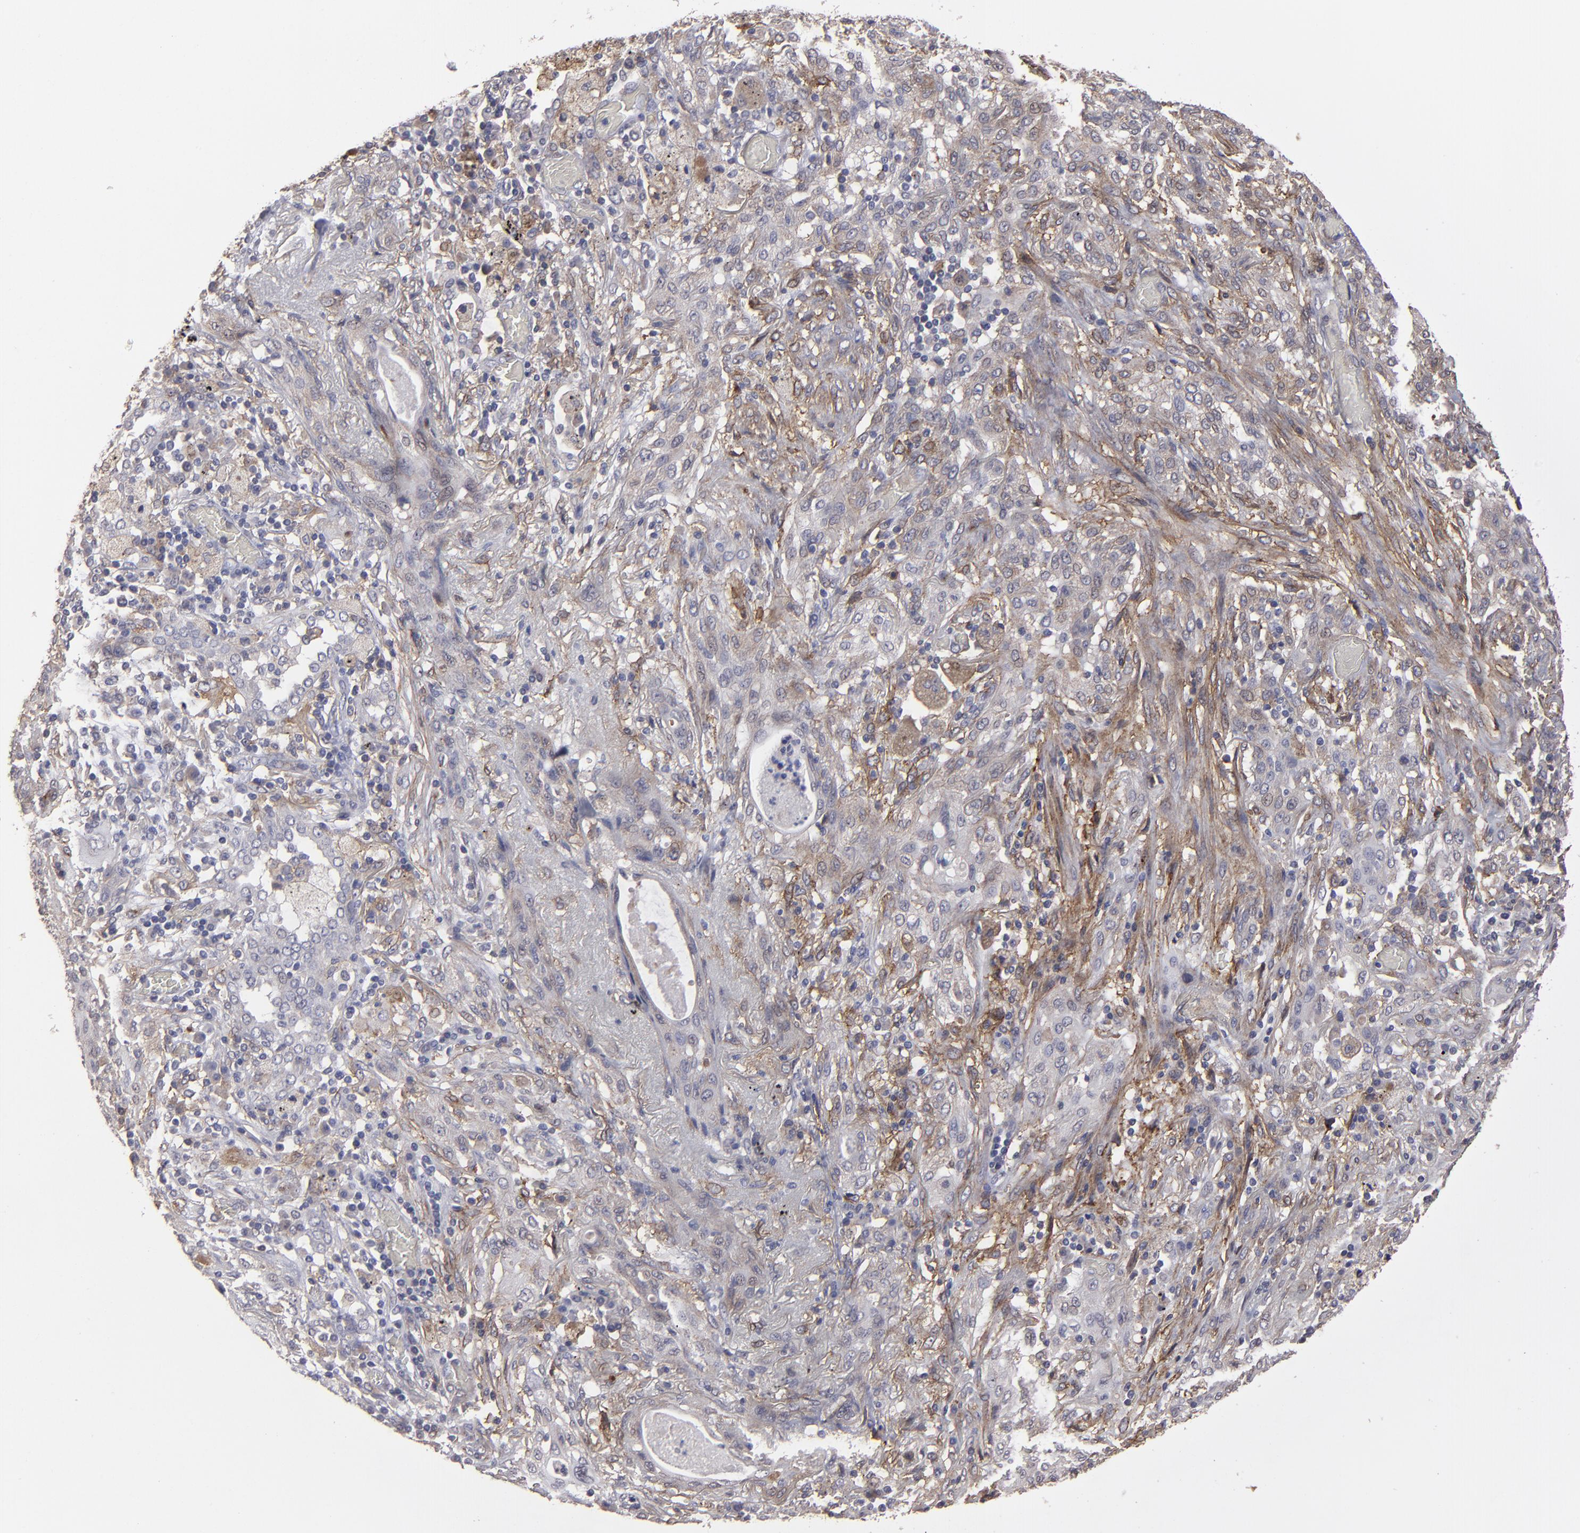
{"staining": {"intensity": "moderate", "quantity": "25%-75%", "location": "cytoplasmic/membranous"}, "tissue": "lung cancer", "cell_type": "Tumor cells", "image_type": "cancer", "snomed": [{"axis": "morphology", "description": "Squamous cell carcinoma, NOS"}, {"axis": "topography", "description": "Lung"}], "caption": "Lung cancer stained with immunohistochemistry shows moderate cytoplasmic/membranous positivity in about 25%-75% of tumor cells.", "gene": "ITGB5", "patient": {"sex": "female", "age": 47}}